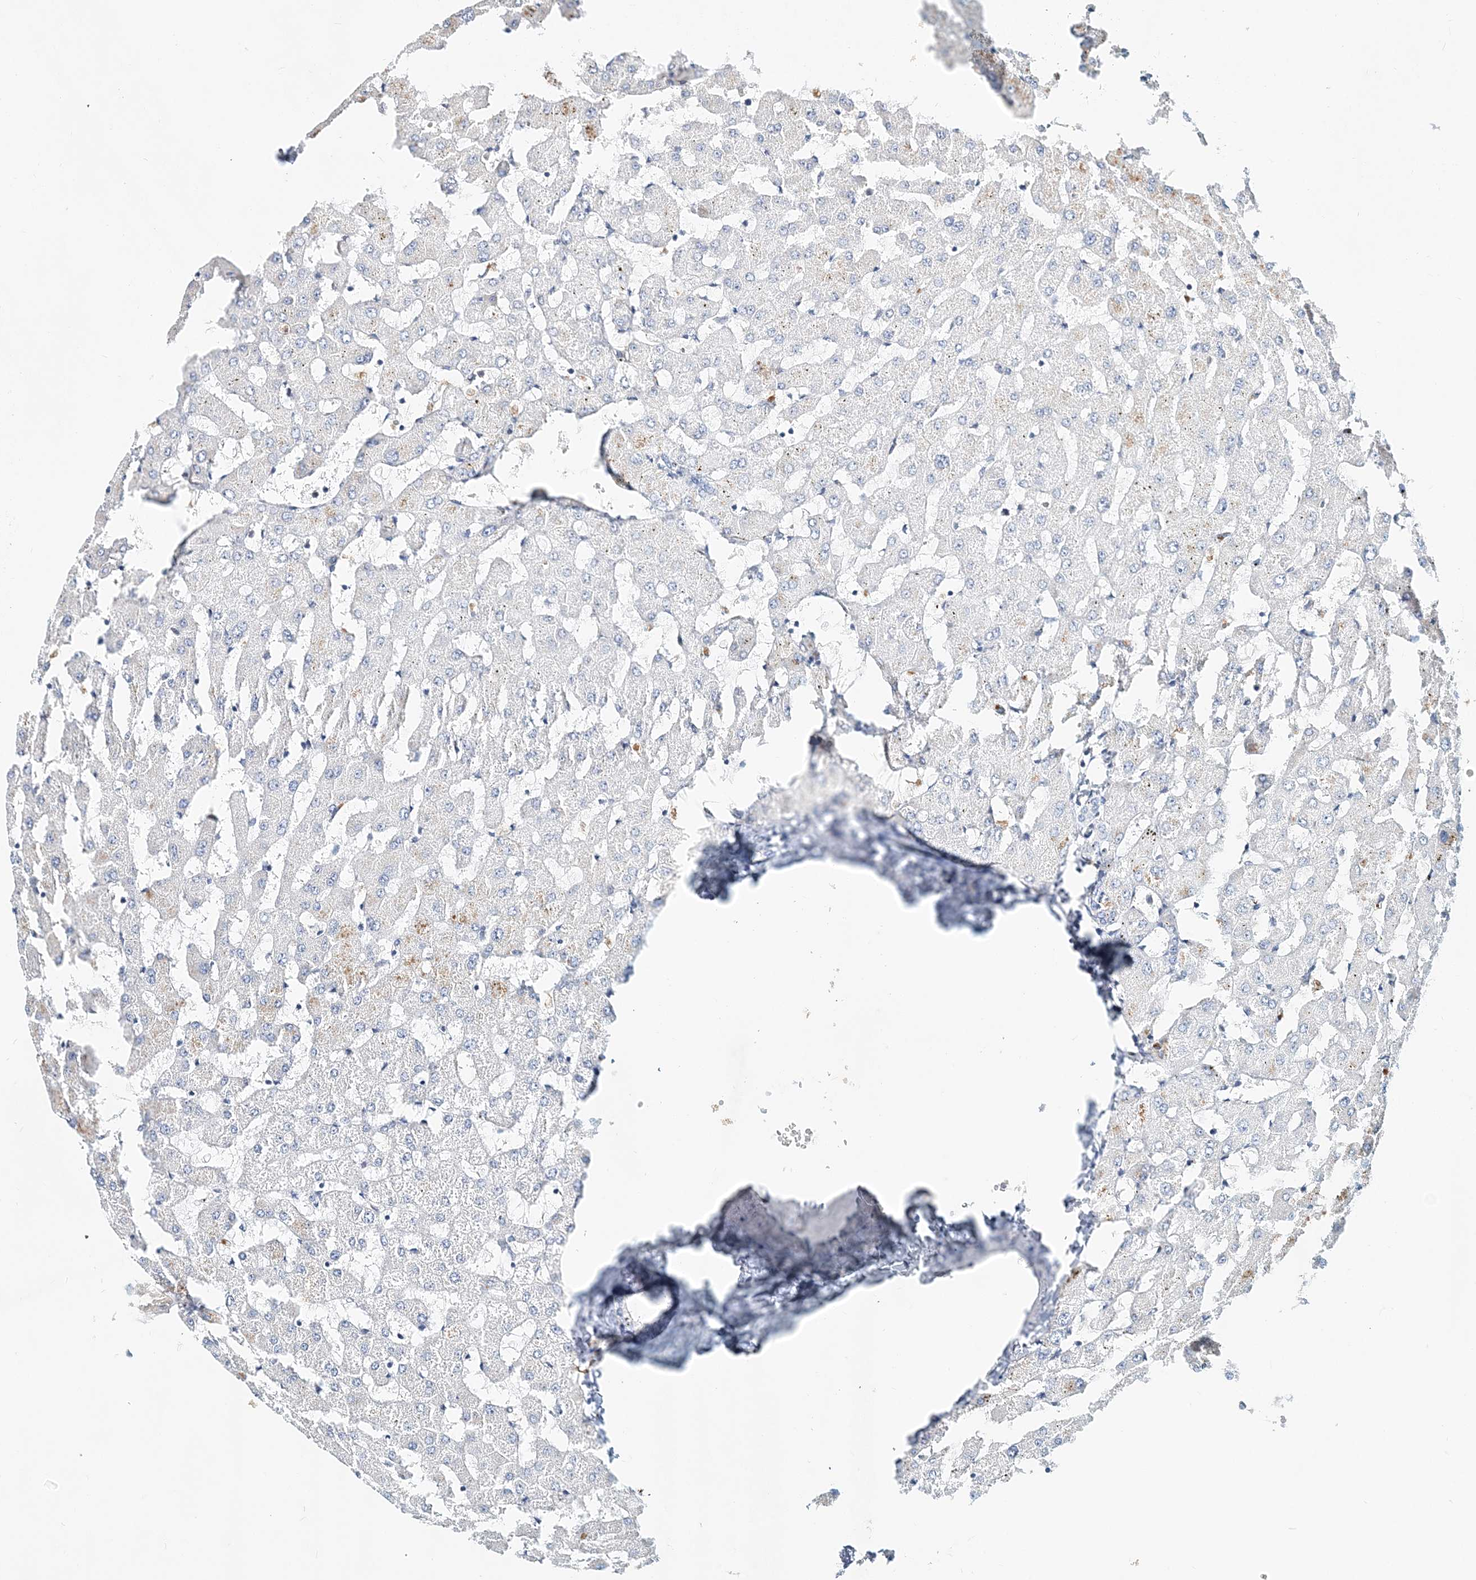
{"staining": {"intensity": "negative", "quantity": "none", "location": "none"}, "tissue": "liver", "cell_type": "Cholangiocytes", "image_type": "normal", "snomed": [{"axis": "morphology", "description": "Normal tissue, NOS"}, {"axis": "topography", "description": "Liver"}], "caption": "Immunohistochemical staining of benign human liver demonstrates no significant expression in cholangiocytes.", "gene": "DNAH5", "patient": {"sex": "female", "age": 63}}